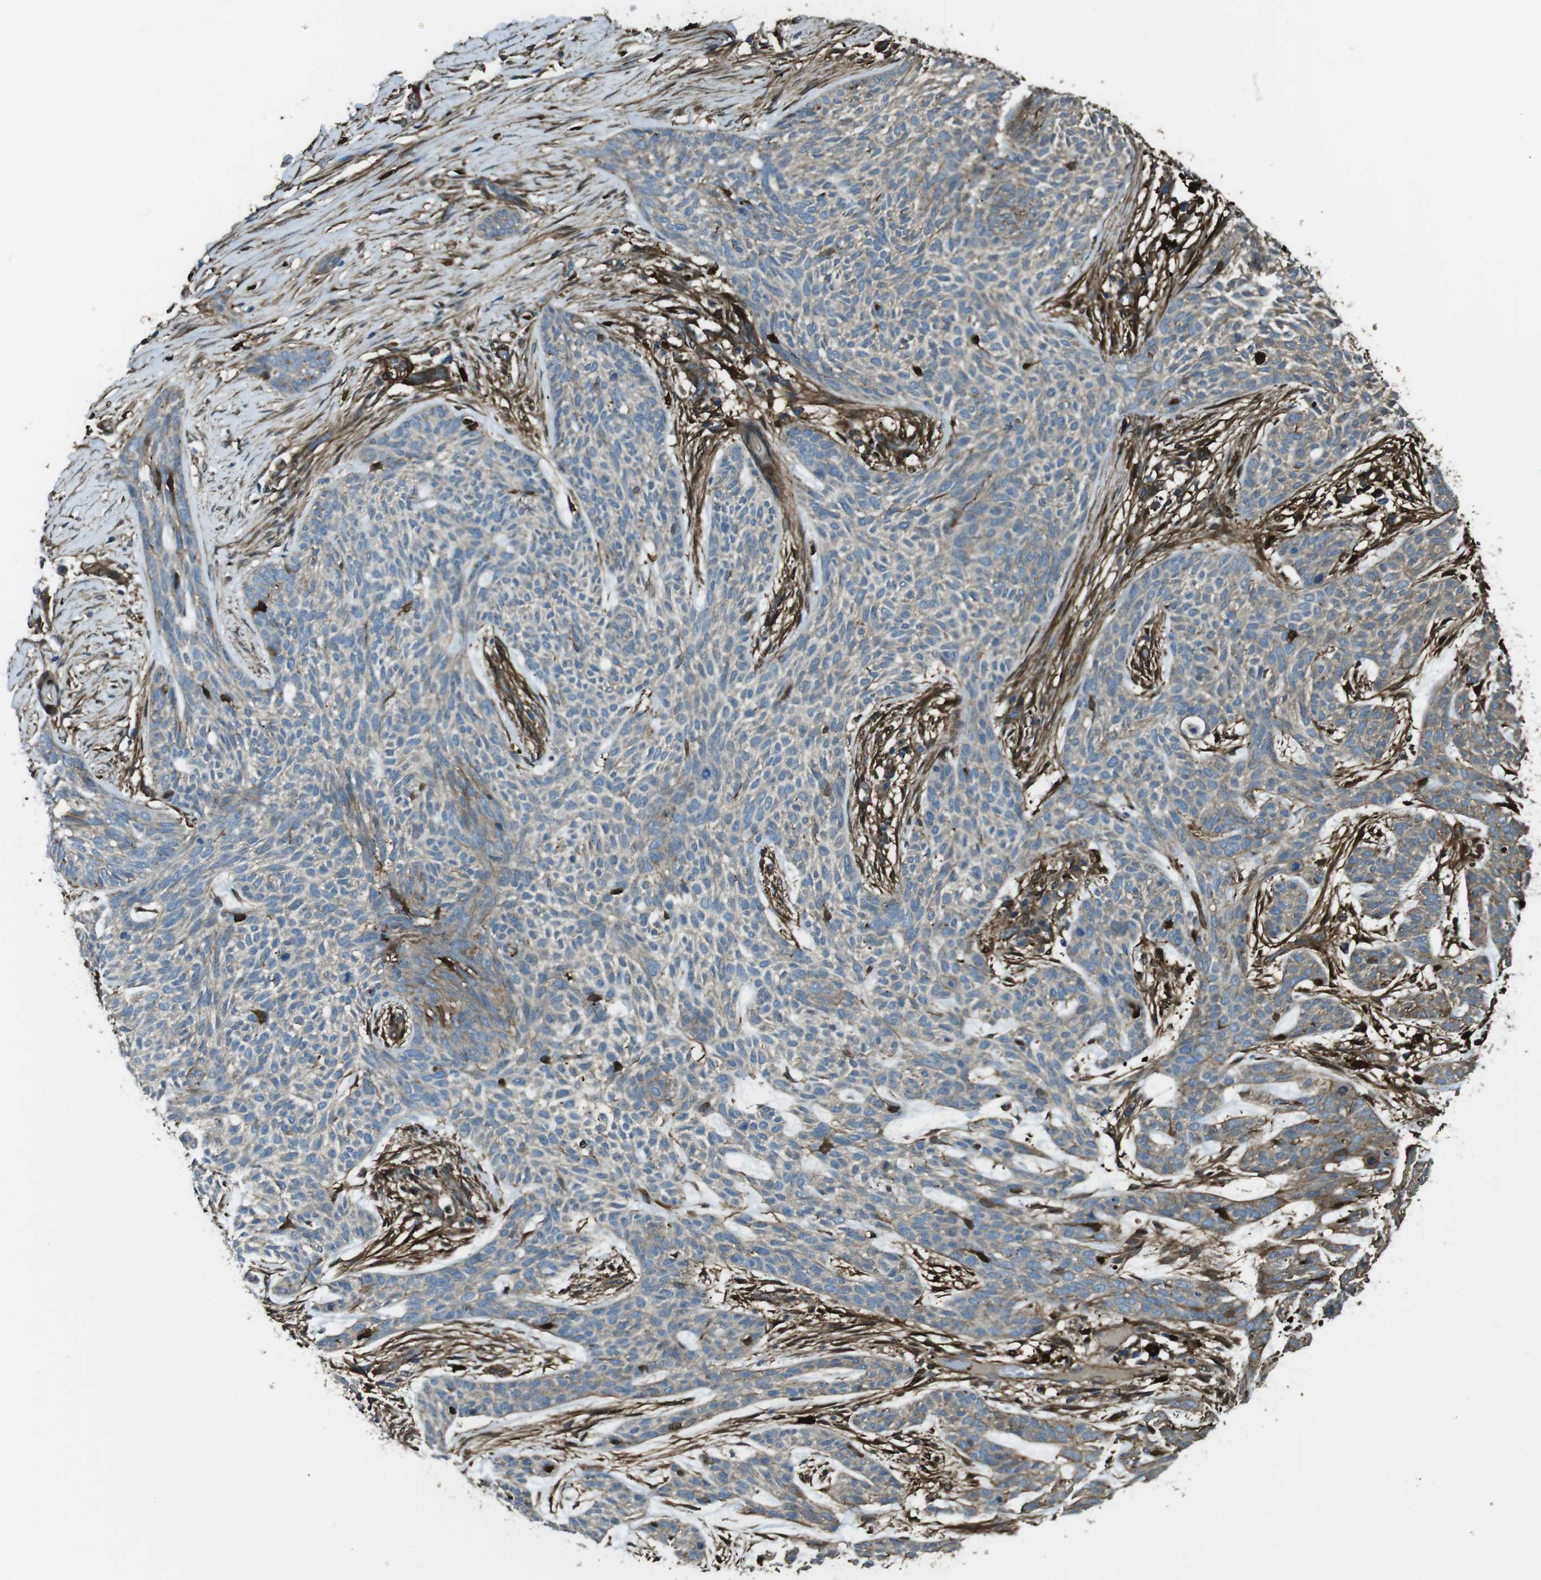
{"staining": {"intensity": "weak", "quantity": "25%-75%", "location": "cytoplasmic/membranous"}, "tissue": "skin cancer", "cell_type": "Tumor cells", "image_type": "cancer", "snomed": [{"axis": "morphology", "description": "Basal cell carcinoma"}, {"axis": "topography", "description": "Skin"}], "caption": "Weak cytoplasmic/membranous positivity for a protein is appreciated in about 25%-75% of tumor cells of skin cancer using IHC.", "gene": "SFT2D1", "patient": {"sex": "female", "age": 59}}